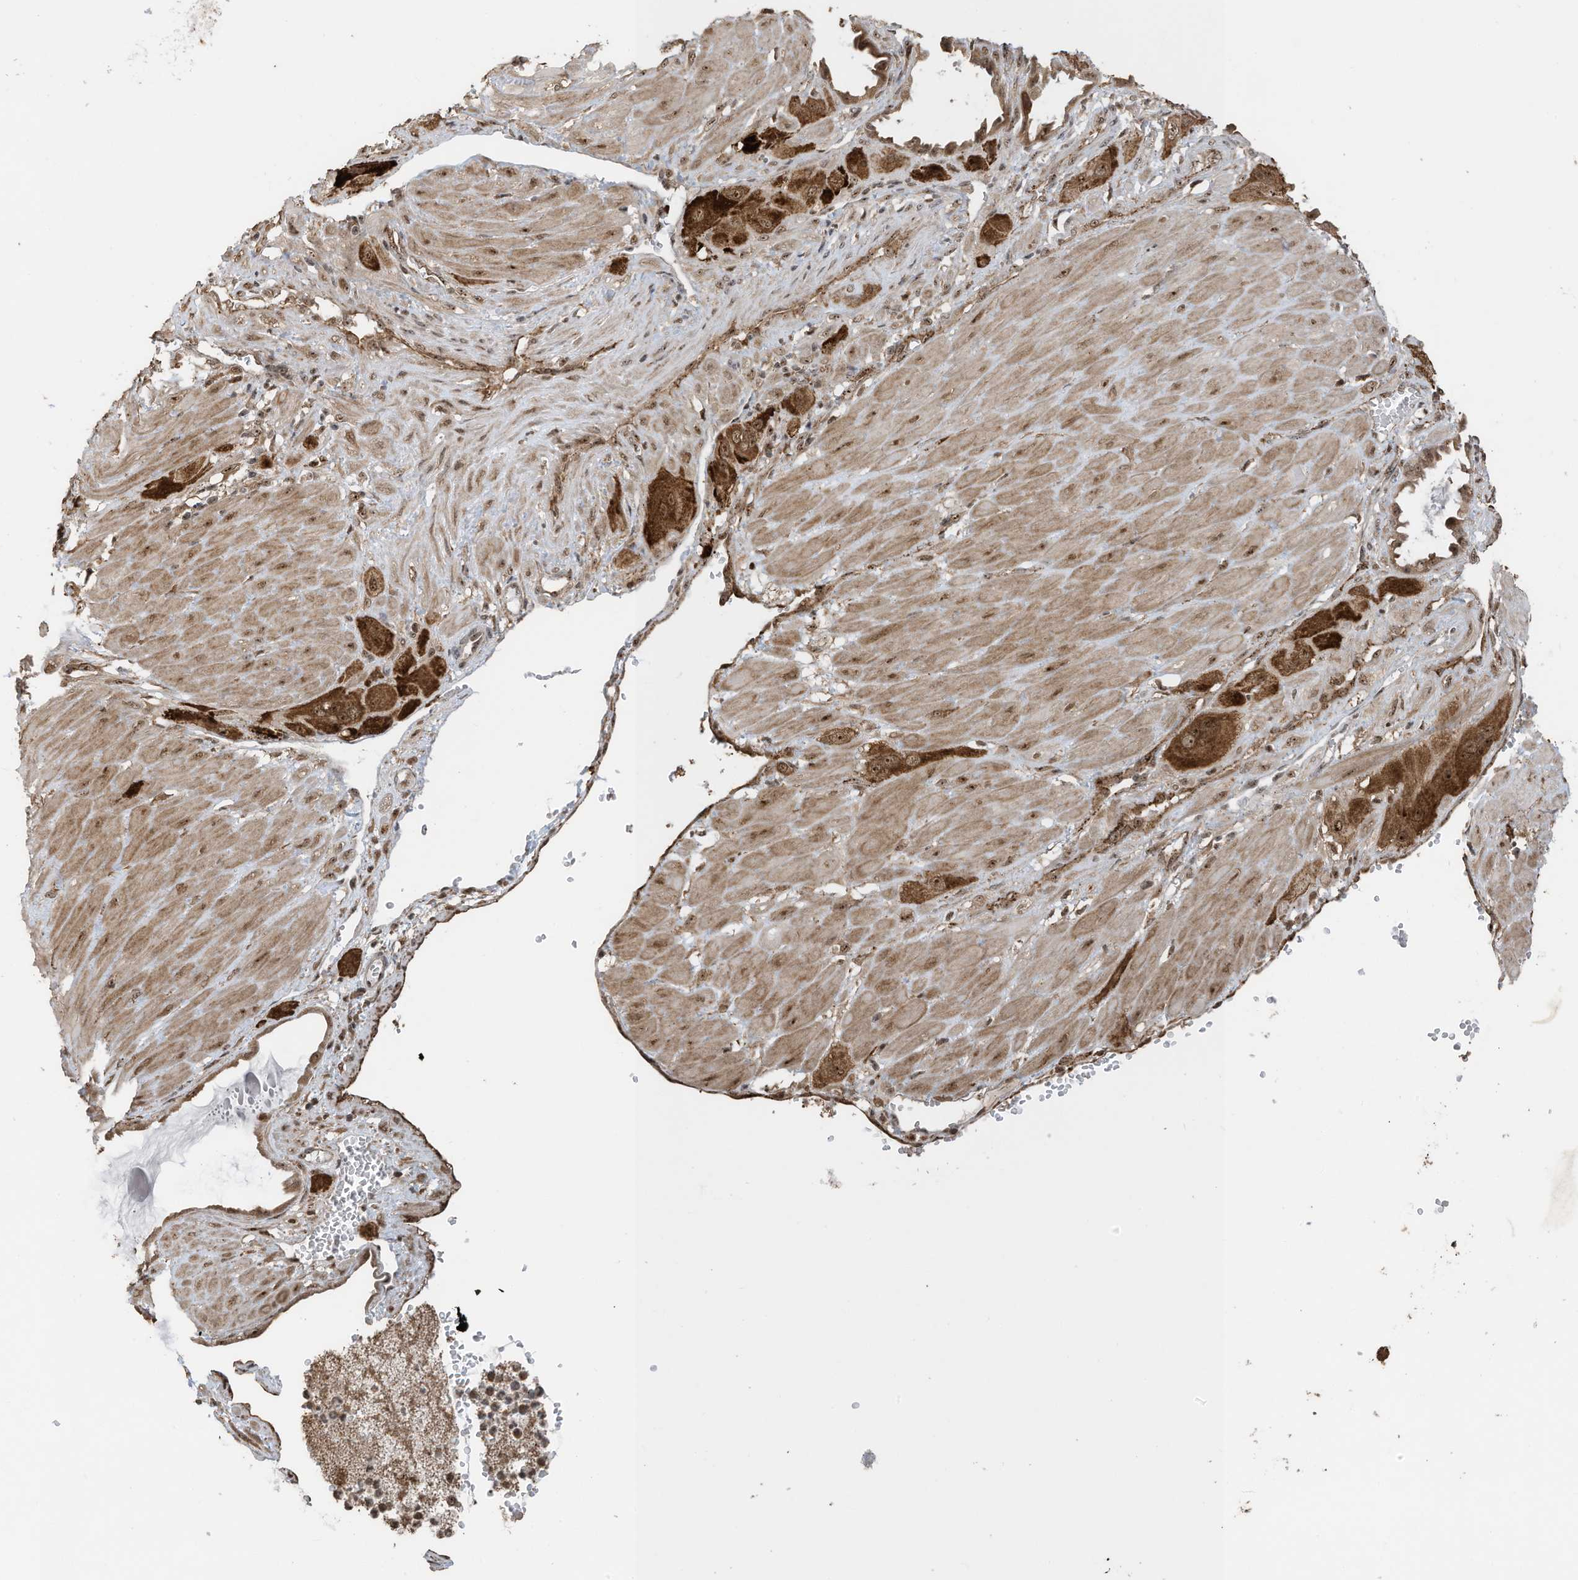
{"staining": {"intensity": "moderate", "quantity": ">75%", "location": "cytoplasmic/membranous,nuclear"}, "tissue": "cervical cancer", "cell_type": "Tumor cells", "image_type": "cancer", "snomed": [{"axis": "morphology", "description": "Squamous cell carcinoma, NOS"}, {"axis": "topography", "description": "Cervix"}], "caption": "The photomicrograph displays immunohistochemical staining of squamous cell carcinoma (cervical). There is moderate cytoplasmic/membranous and nuclear expression is identified in about >75% of tumor cells.", "gene": "ERLEC1", "patient": {"sex": "female", "age": 34}}